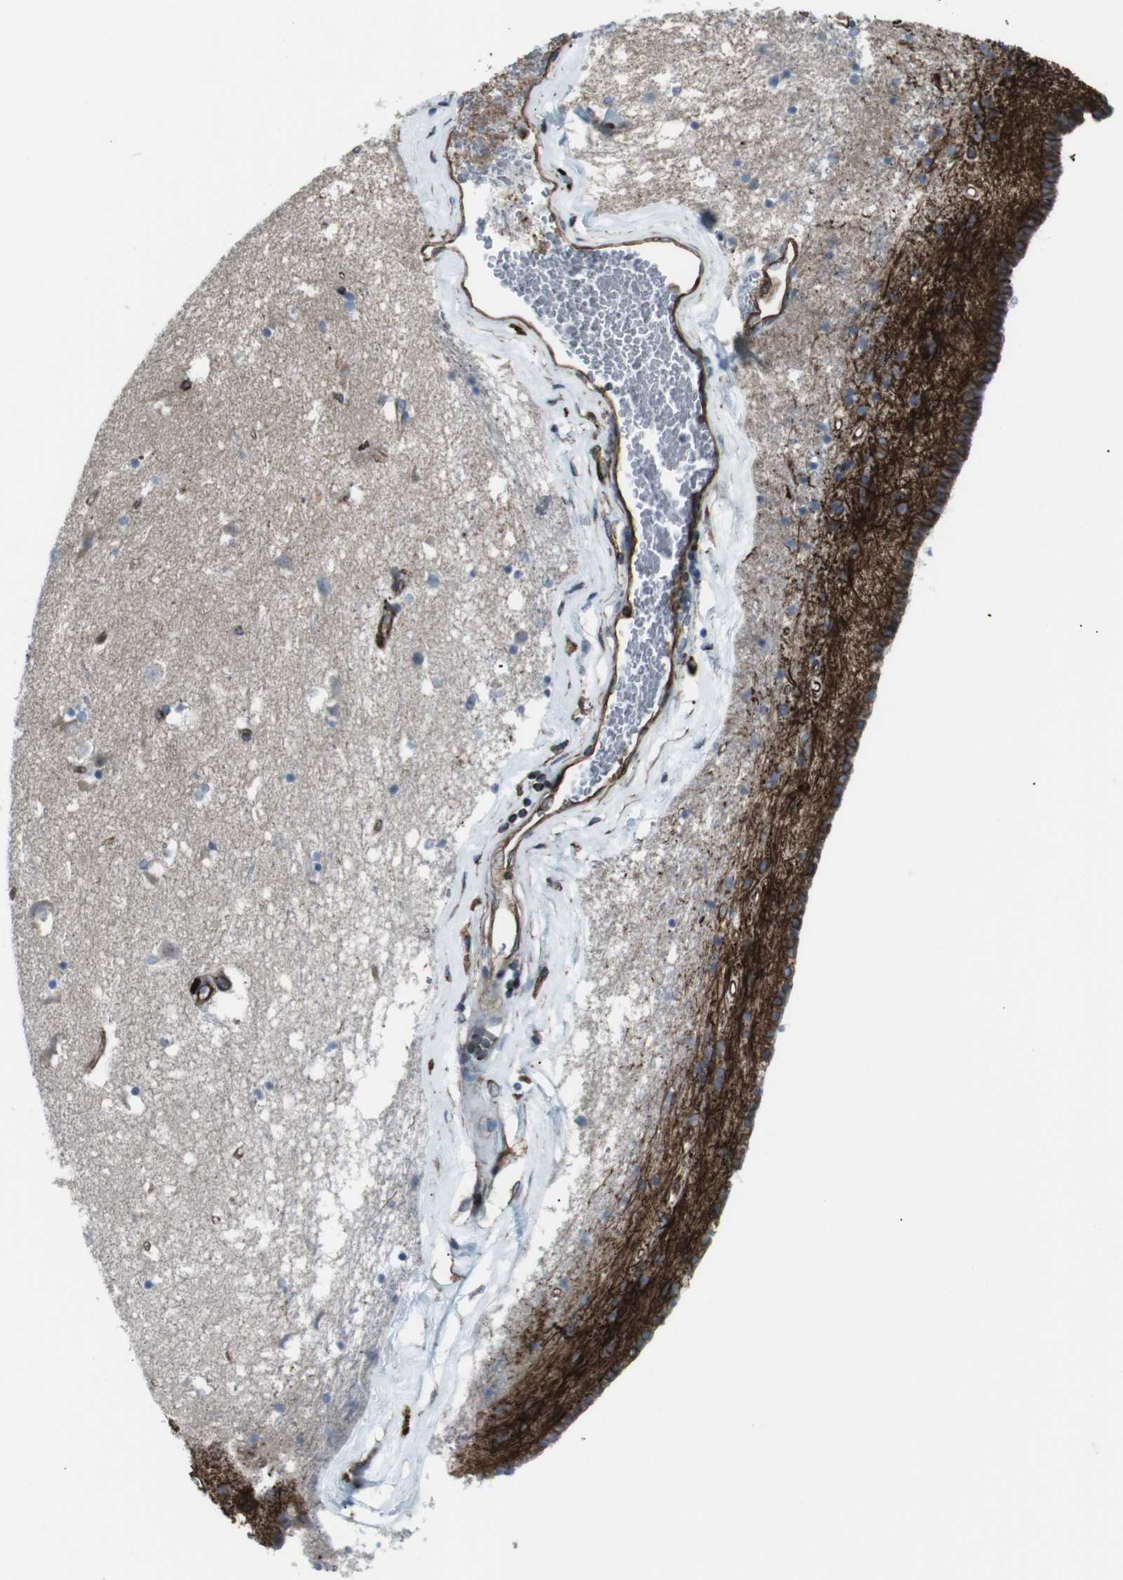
{"staining": {"intensity": "strong", "quantity": "<25%", "location": "cytoplasmic/membranous"}, "tissue": "caudate", "cell_type": "Glial cells", "image_type": "normal", "snomed": [{"axis": "morphology", "description": "Normal tissue, NOS"}, {"axis": "topography", "description": "Lateral ventricle wall"}], "caption": "About <25% of glial cells in normal human caudate demonstrate strong cytoplasmic/membranous protein expression as visualized by brown immunohistochemical staining.", "gene": "TMEM141", "patient": {"sex": "male", "age": 45}}